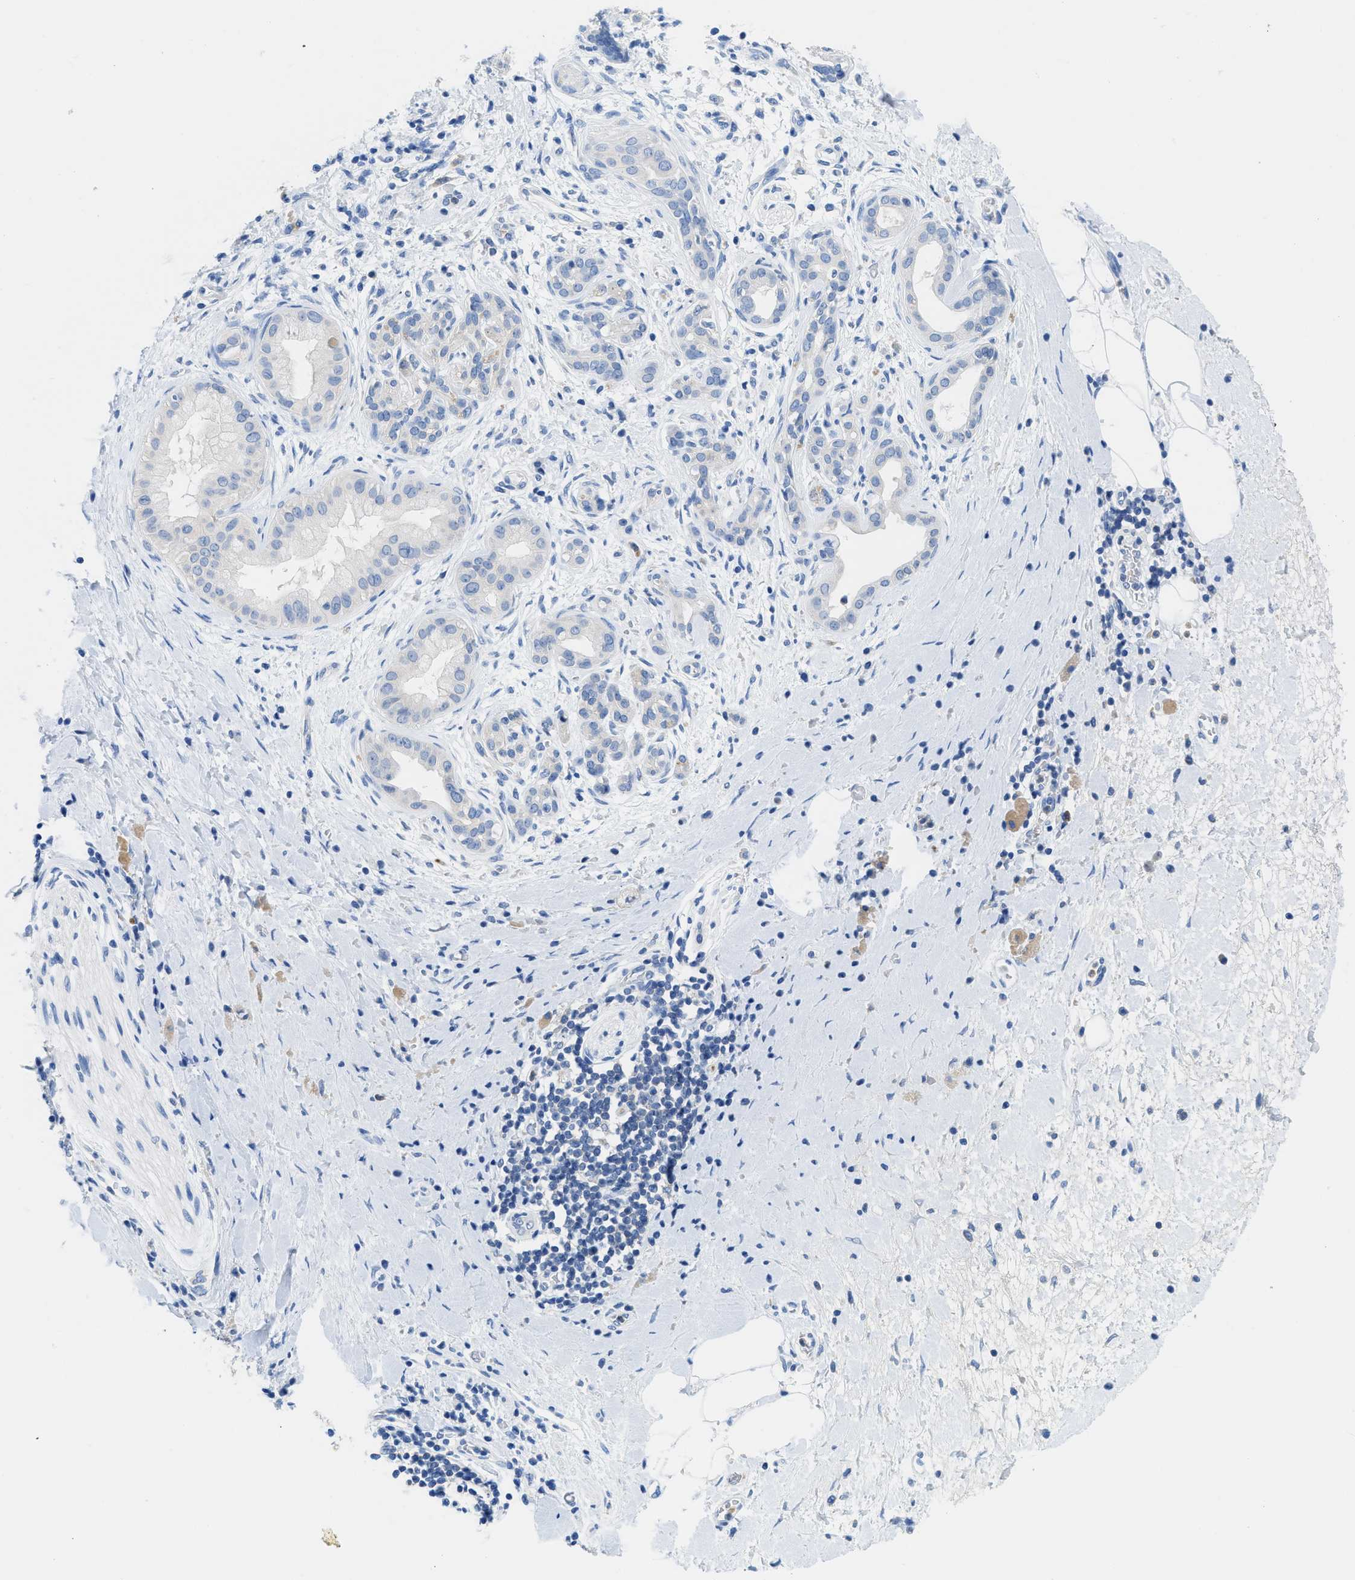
{"staining": {"intensity": "negative", "quantity": "none", "location": "none"}, "tissue": "pancreatic cancer", "cell_type": "Tumor cells", "image_type": "cancer", "snomed": [{"axis": "morphology", "description": "Adenocarcinoma, NOS"}, {"axis": "topography", "description": "Pancreas"}], "caption": "This is an immunohistochemistry image of human pancreatic cancer. There is no expression in tumor cells.", "gene": "NEB", "patient": {"sex": "male", "age": 55}}